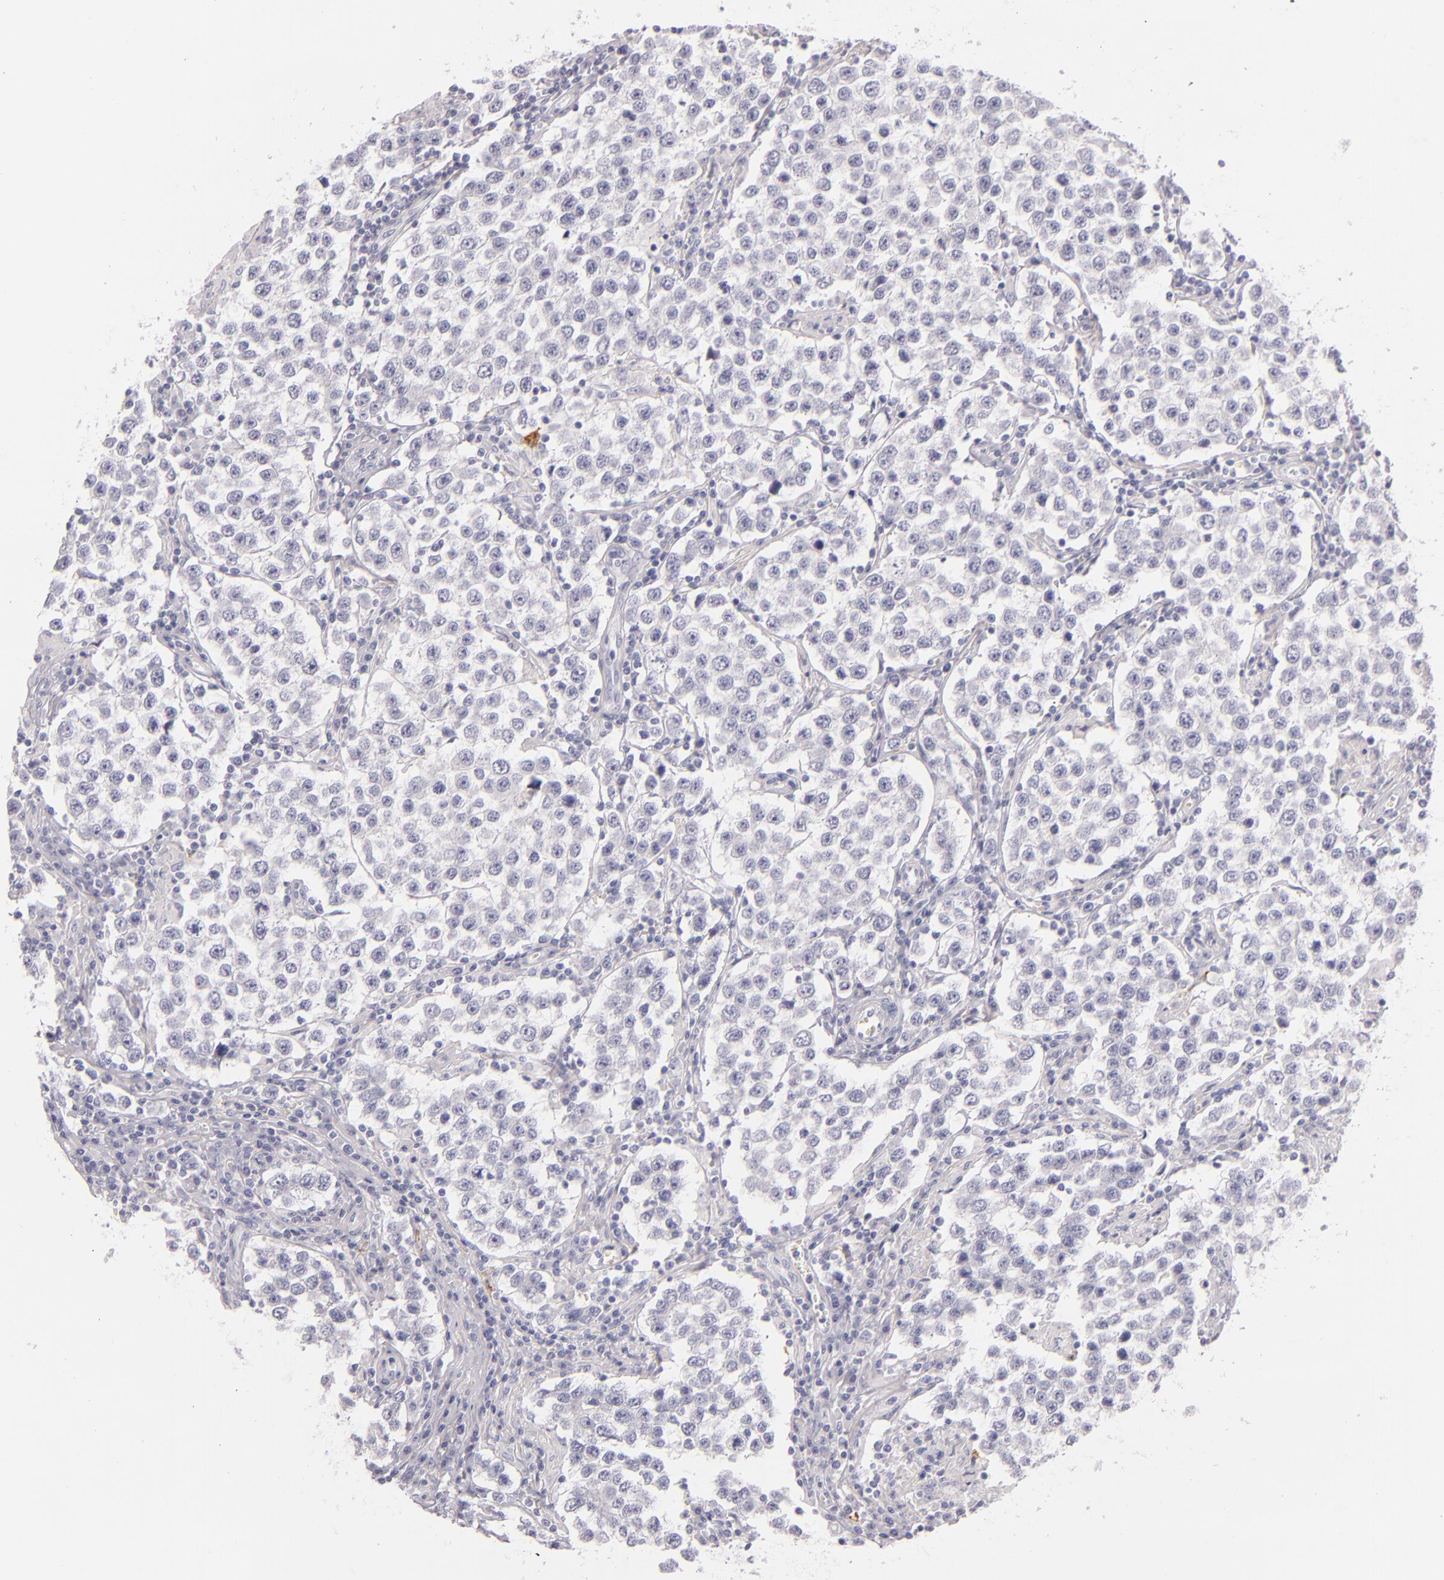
{"staining": {"intensity": "negative", "quantity": "none", "location": "none"}, "tissue": "testis cancer", "cell_type": "Tumor cells", "image_type": "cancer", "snomed": [{"axis": "morphology", "description": "Seminoma, NOS"}, {"axis": "topography", "description": "Testis"}], "caption": "Tumor cells show no significant expression in testis cancer (seminoma).", "gene": "CD207", "patient": {"sex": "male", "age": 36}}